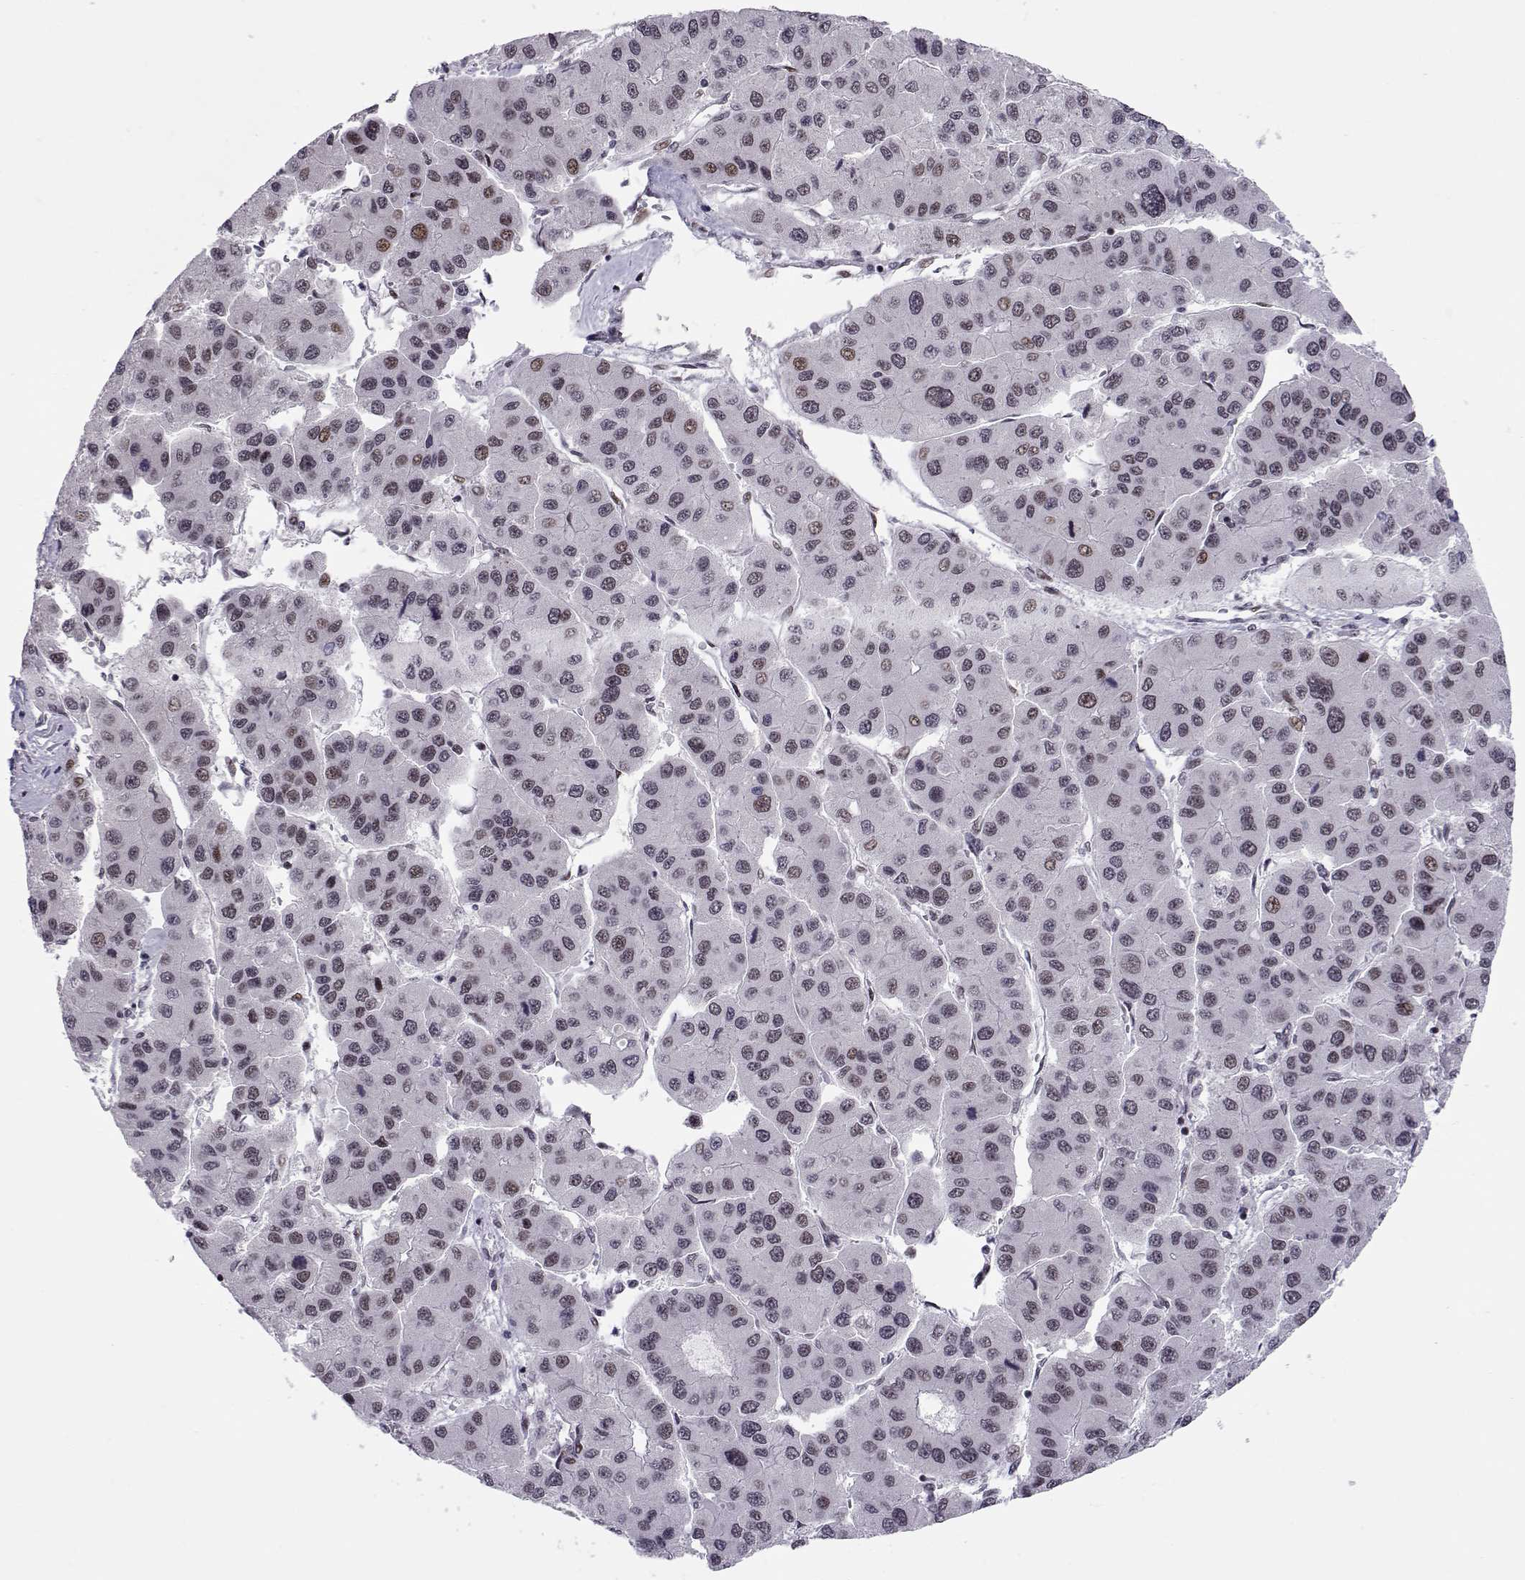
{"staining": {"intensity": "weak", "quantity": "25%-75%", "location": "nuclear"}, "tissue": "liver cancer", "cell_type": "Tumor cells", "image_type": "cancer", "snomed": [{"axis": "morphology", "description": "Carcinoma, Hepatocellular, NOS"}, {"axis": "topography", "description": "Liver"}], "caption": "IHC of liver cancer reveals low levels of weak nuclear staining in approximately 25%-75% of tumor cells.", "gene": "SIX6", "patient": {"sex": "male", "age": 73}}